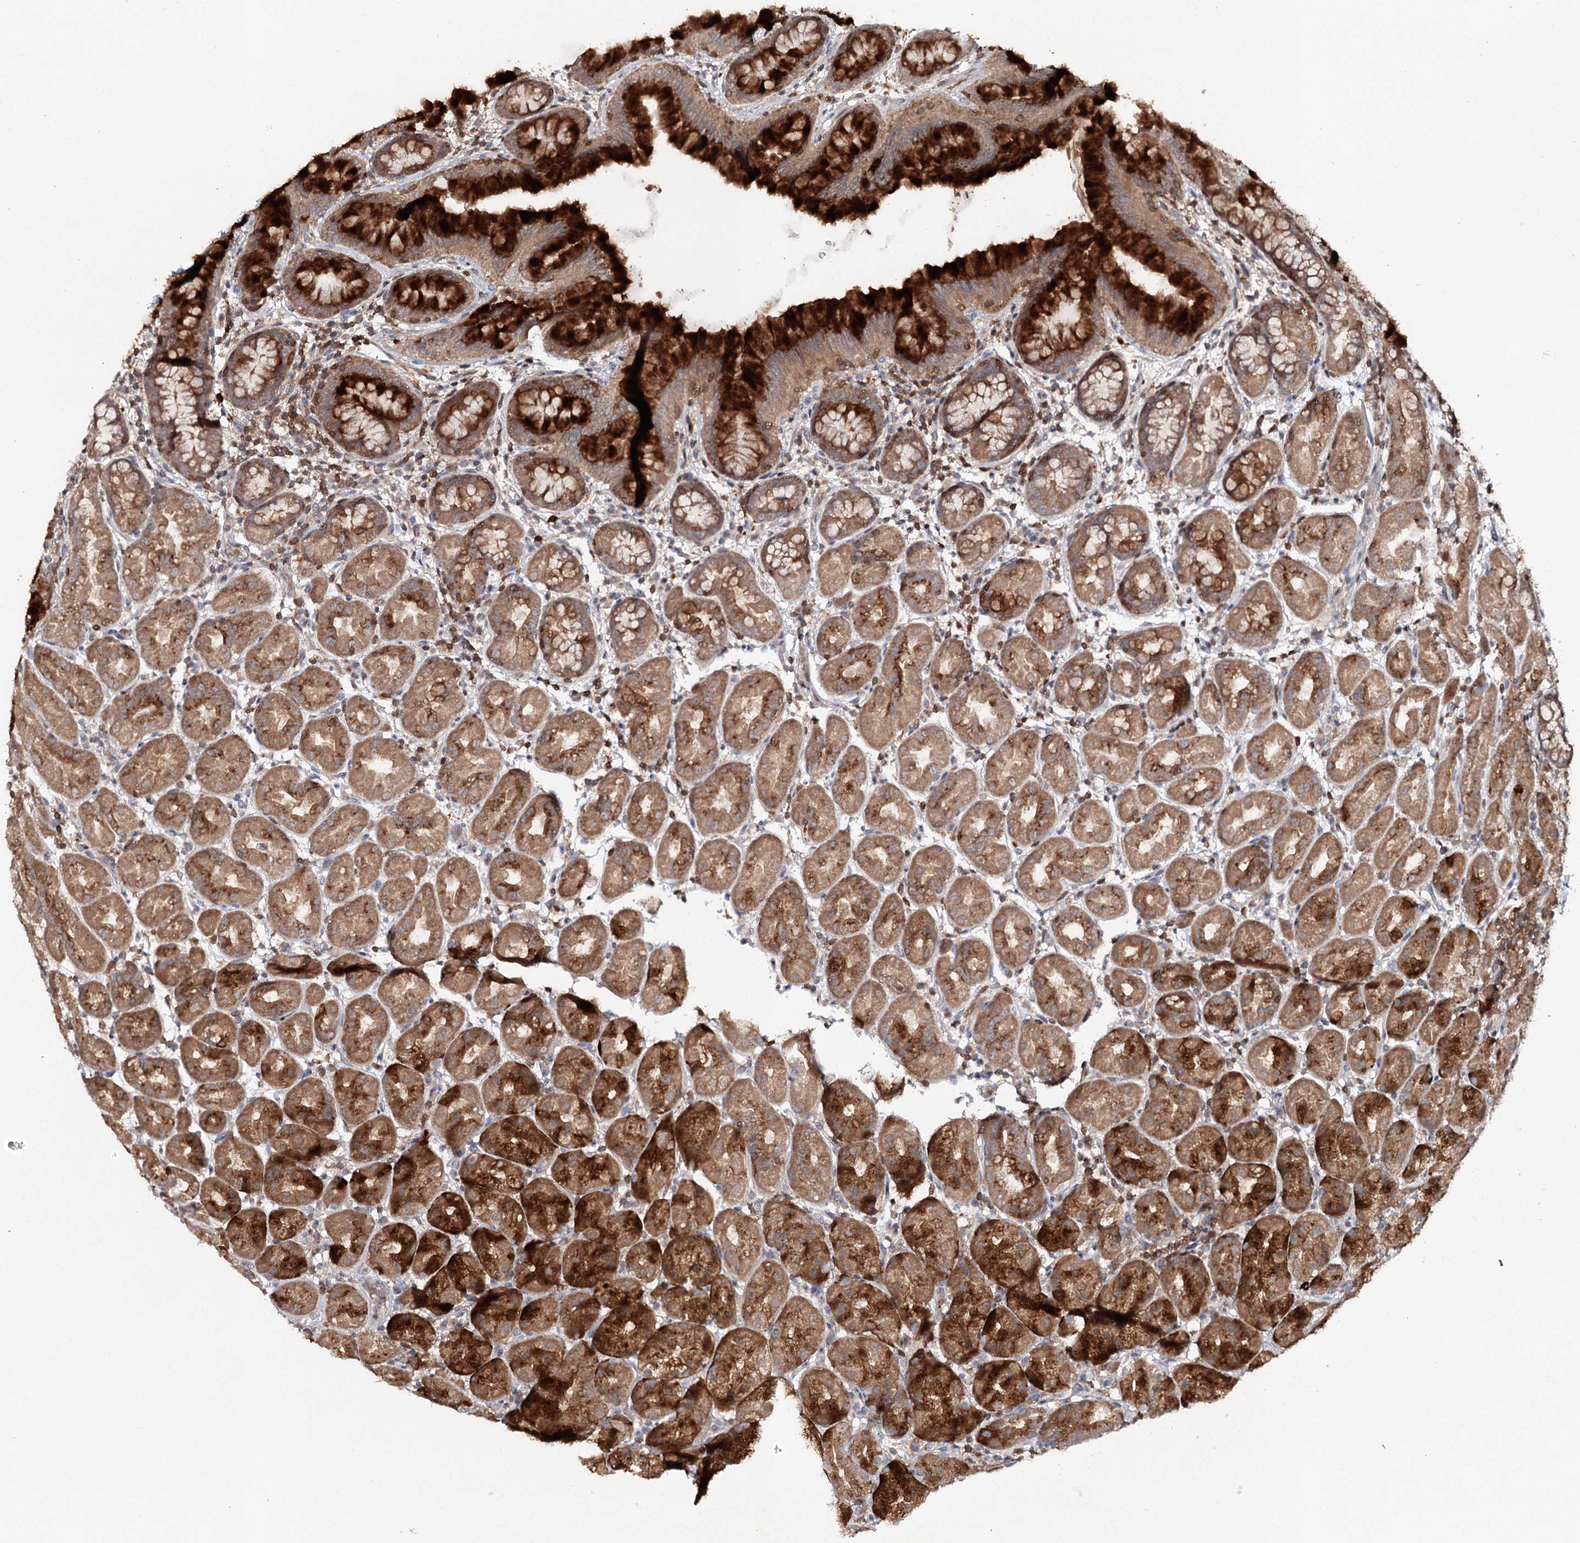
{"staining": {"intensity": "strong", "quantity": ">75%", "location": "cytoplasmic/membranous"}, "tissue": "stomach", "cell_type": "Glandular cells", "image_type": "normal", "snomed": [{"axis": "morphology", "description": "Normal tissue, NOS"}, {"axis": "topography", "description": "Stomach"}], "caption": "Stomach stained with a brown dye displays strong cytoplasmic/membranous positive expression in about >75% of glandular cells.", "gene": "SLC41A2", "patient": {"sex": "female", "age": 79}}